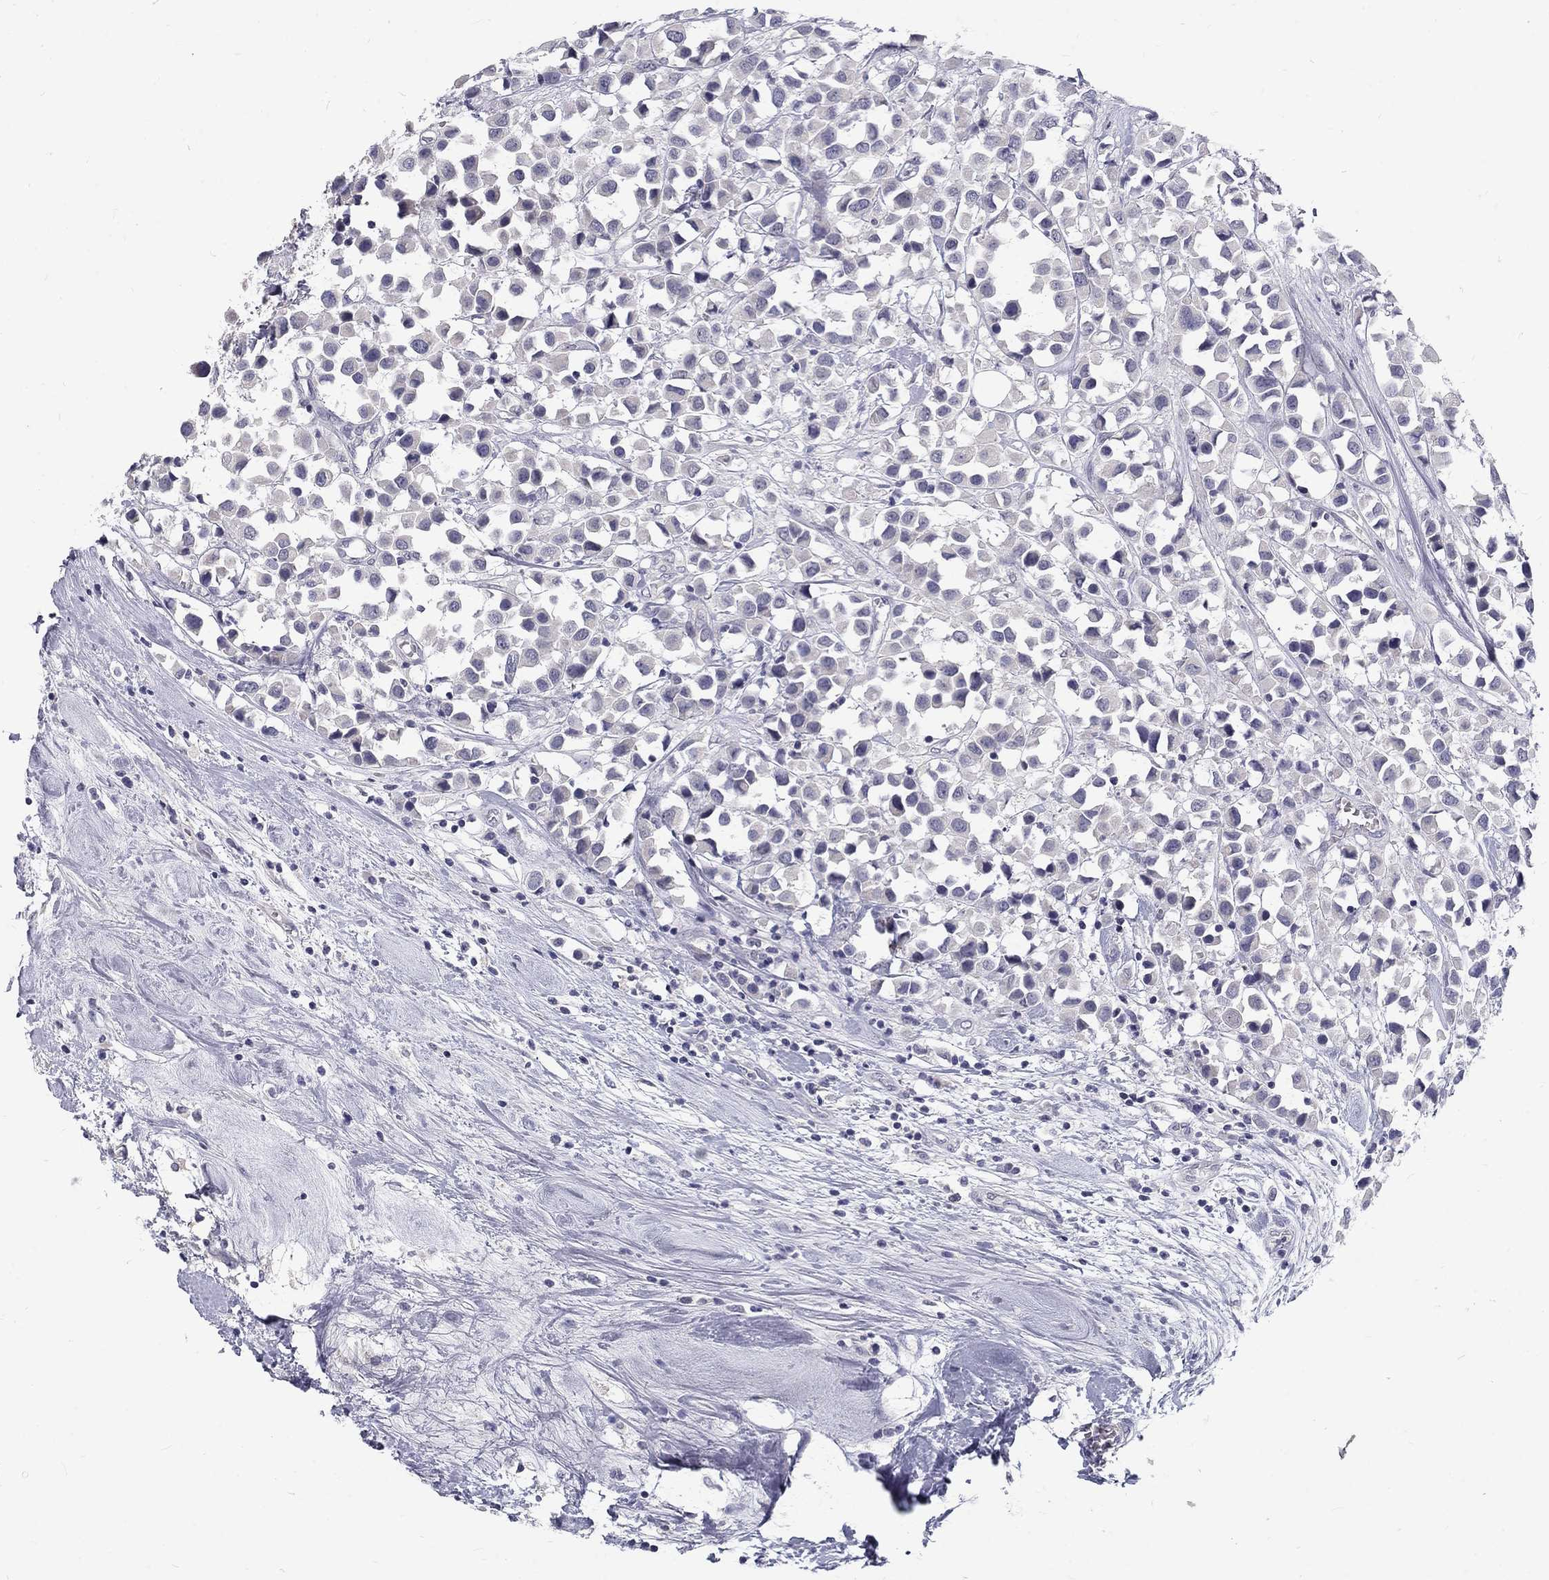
{"staining": {"intensity": "negative", "quantity": "none", "location": "none"}, "tissue": "breast cancer", "cell_type": "Tumor cells", "image_type": "cancer", "snomed": [{"axis": "morphology", "description": "Duct carcinoma"}, {"axis": "topography", "description": "Breast"}], "caption": "The IHC image has no significant staining in tumor cells of breast cancer tissue. Nuclei are stained in blue.", "gene": "NOS1", "patient": {"sex": "female", "age": 61}}